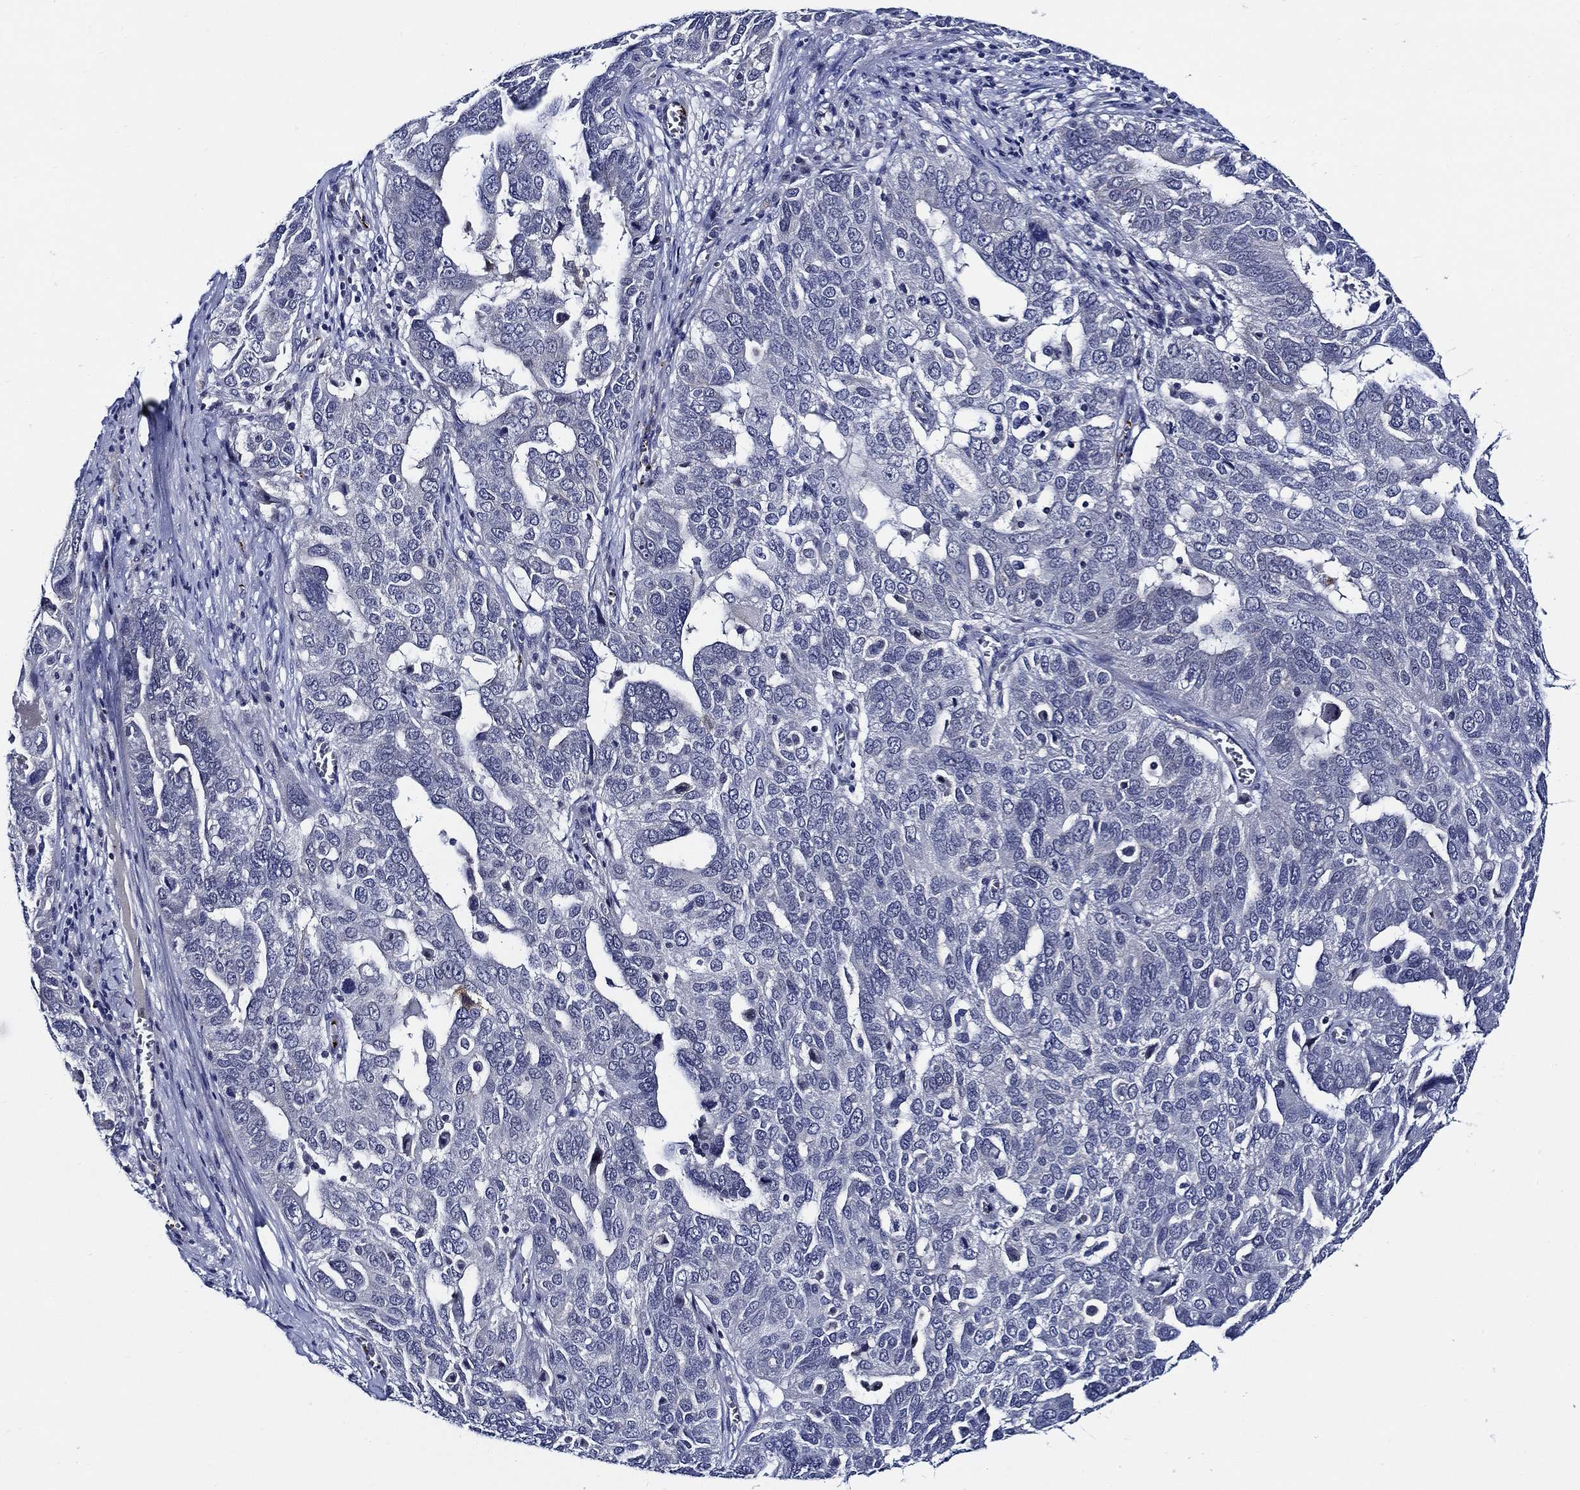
{"staining": {"intensity": "negative", "quantity": "none", "location": "none"}, "tissue": "ovarian cancer", "cell_type": "Tumor cells", "image_type": "cancer", "snomed": [{"axis": "morphology", "description": "Carcinoma, endometroid"}, {"axis": "topography", "description": "Soft tissue"}, {"axis": "topography", "description": "Ovary"}], "caption": "An IHC histopathology image of endometroid carcinoma (ovarian) is shown. There is no staining in tumor cells of endometroid carcinoma (ovarian).", "gene": "ALOX12", "patient": {"sex": "female", "age": 52}}